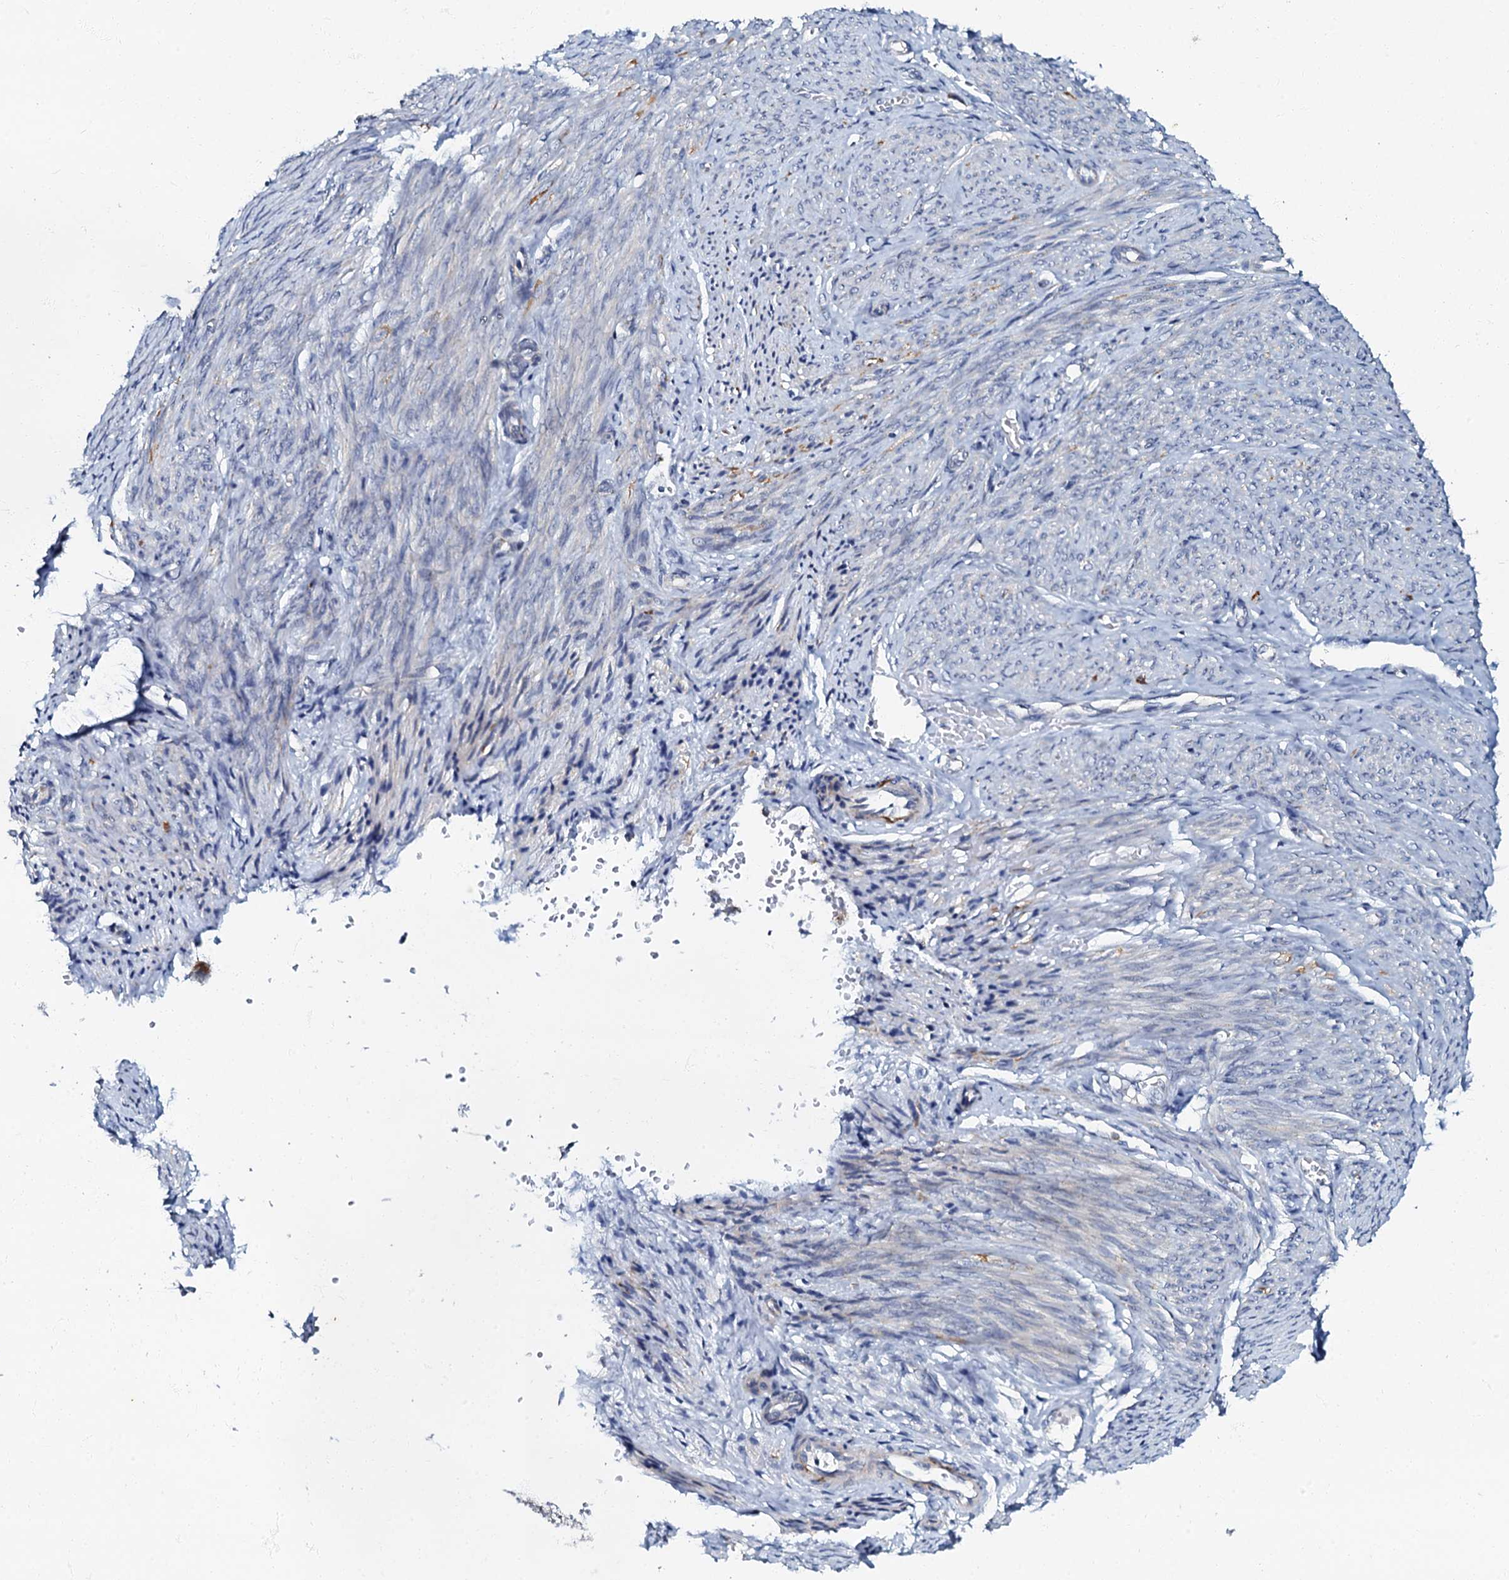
{"staining": {"intensity": "negative", "quantity": "none", "location": "none"}, "tissue": "endometrium", "cell_type": "Cells in endometrial stroma", "image_type": "normal", "snomed": [{"axis": "morphology", "description": "Normal tissue, NOS"}, {"axis": "topography", "description": "Endometrium"}], "caption": "This is a photomicrograph of IHC staining of benign endometrium, which shows no expression in cells in endometrial stroma. Nuclei are stained in blue.", "gene": "MRPL51", "patient": {"sex": "female", "age": 72}}